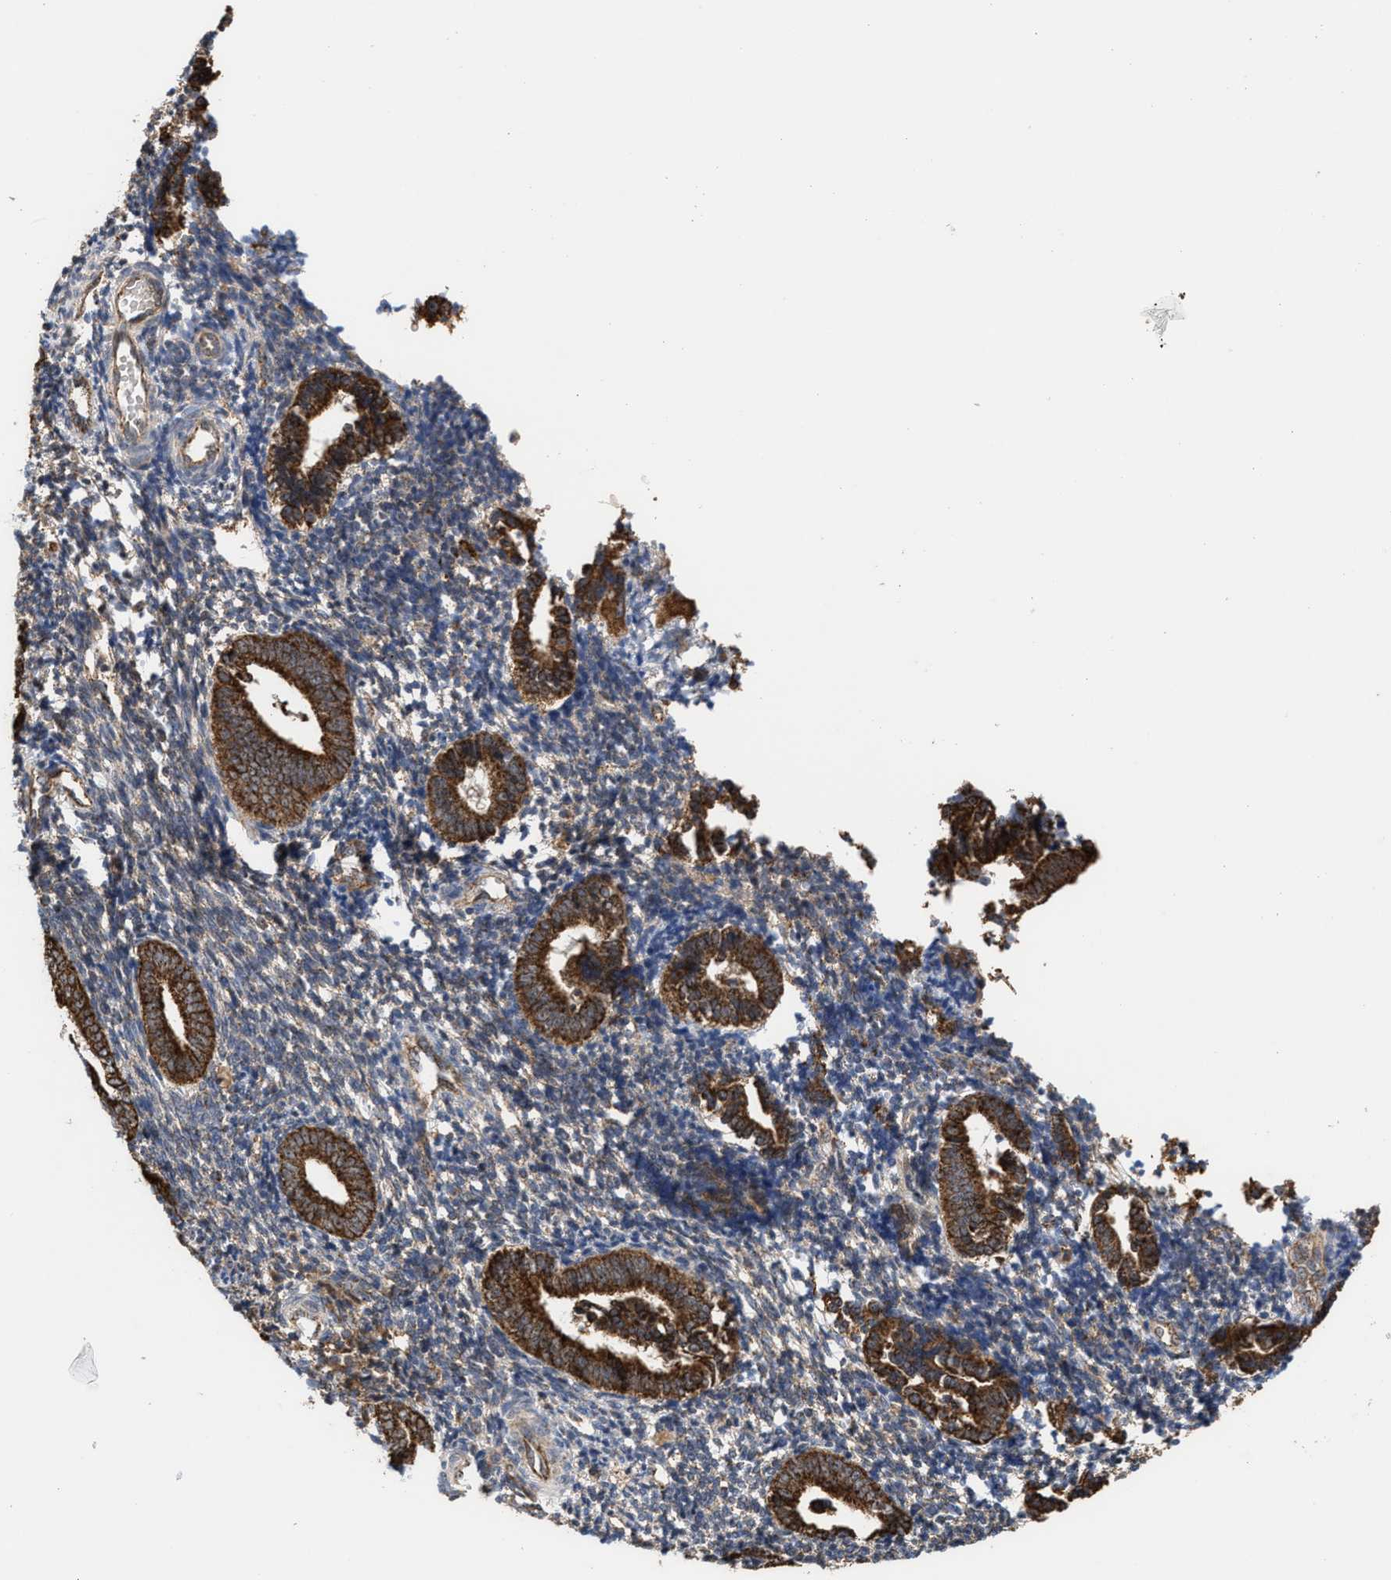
{"staining": {"intensity": "weak", "quantity": "<25%", "location": "cytoplasmic/membranous"}, "tissue": "endometrium", "cell_type": "Cells in endometrial stroma", "image_type": "normal", "snomed": [{"axis": "morphology", "description": "Normal tissue, NOS"}, {"axis": "topography", "description": "Uterus"}, {"axis": "topography", "description": "Endometrium"}], "caption": "Cells in endometrial stroma show no significant protein staining in unremarkable endometrium.", "gene": "EXOSC2", "patient": {"sex": "female", "age": 33}}